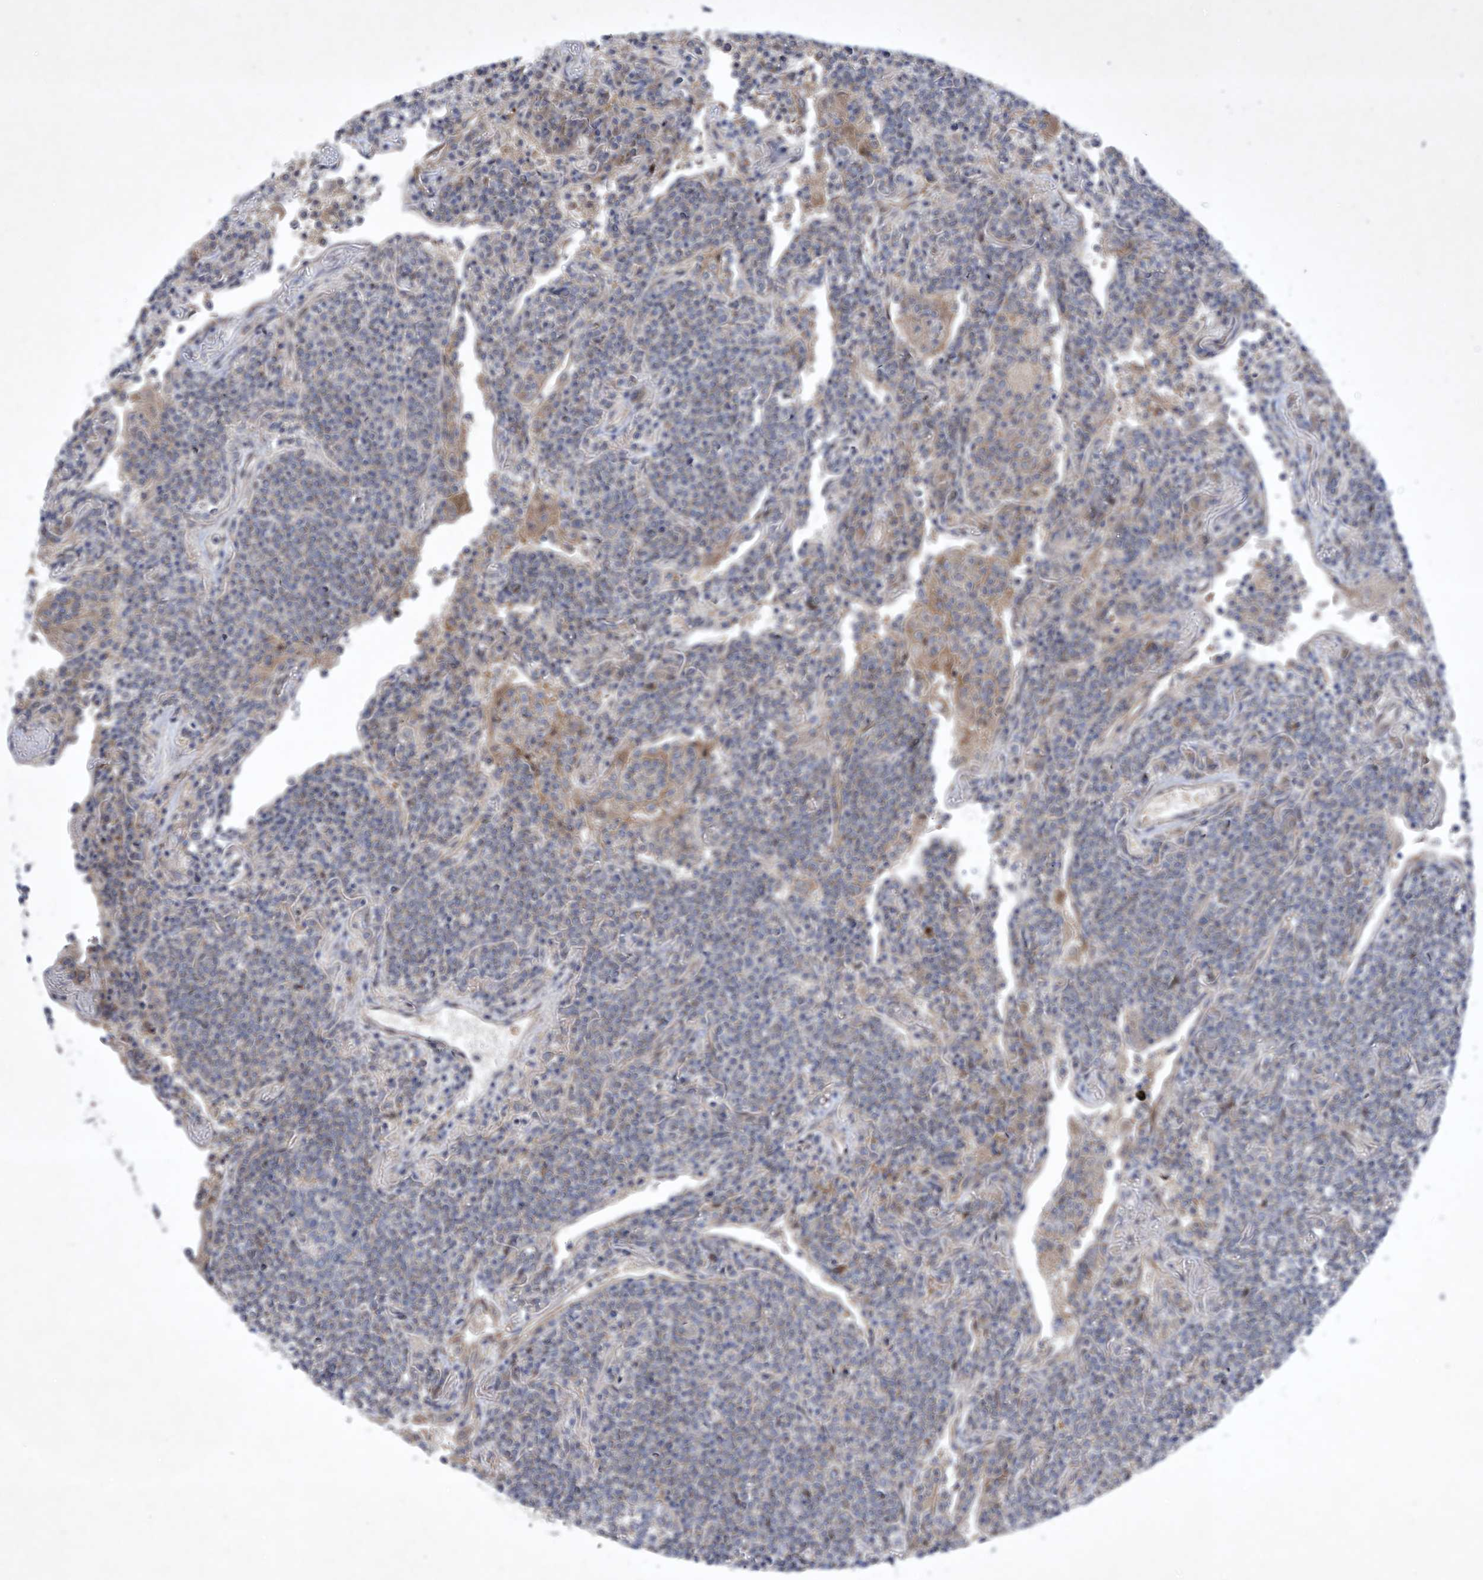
{"staining": {"intensity": "negative", "quantity": "none", "location": "none"}, "tissue": "lymphoma", "cell_type": "Tumor cells", "image_type": "cancer", "snomed": [{"axis": "morphology", "description": "Malignant lymphoma, non-Hodgkin's type, Low grade"}, {"axis": "topography", "description": "Lung"}], "caption": "Immunohistochemistry photomicrograph of neoplastic tissue: human lymphoma stained with DAB (3,3'-diaminobenzidine) shows no significant protein positivity in tumor cells. The staining was performed using DAB to visualize the protein expression in brown, while the nuclei were stained in blue with hematoxylin (Magnification: 20x).", "gene": "COQ3", "patient": {"sex": "female", "age": 71}}